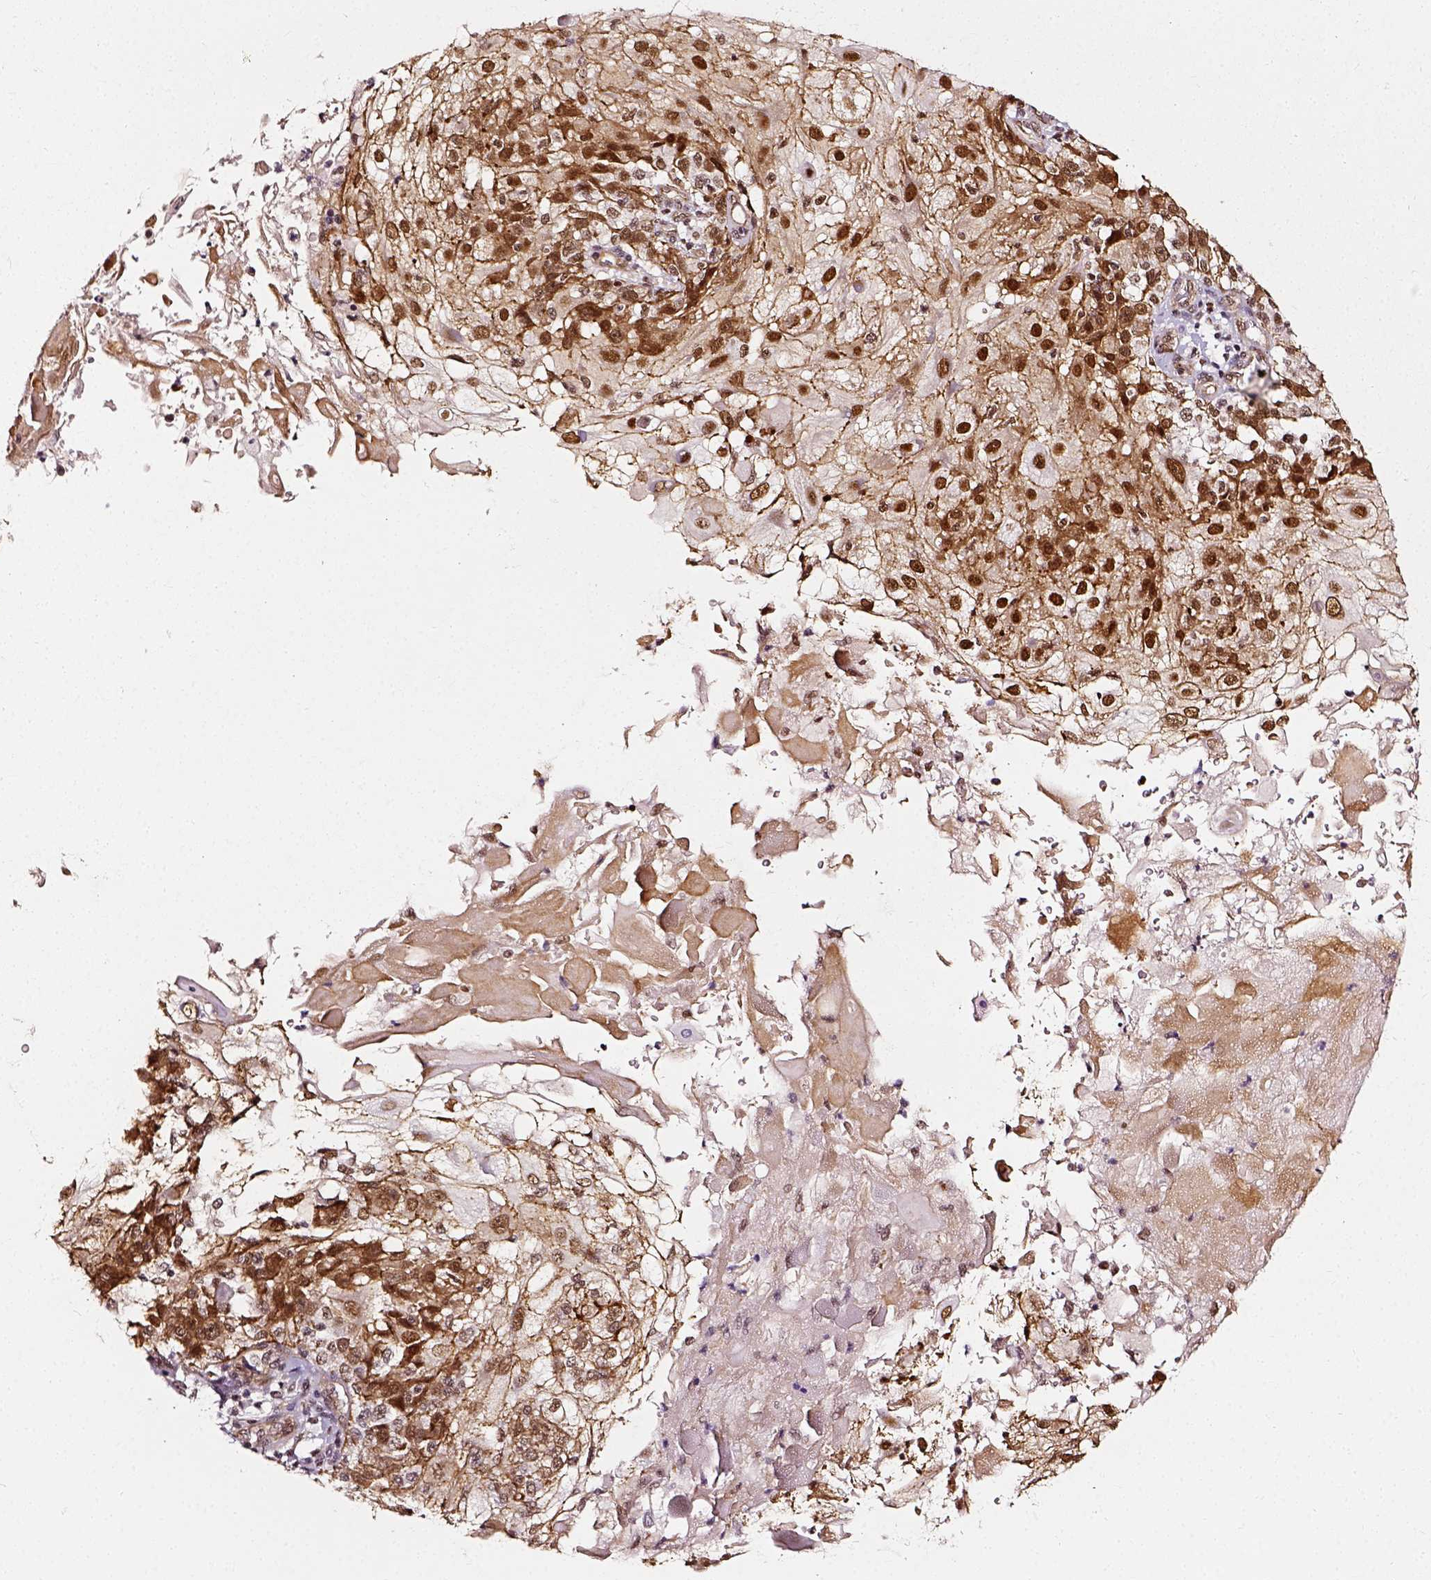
{"staining": {"intensity": "moderate", "quantity": ">75%", "location": "cytoplasmic/membranous,nuclear"}, "tissue": "skin cancer", "cell_type": "Tumor cells", "image_type": "cancer", "snomed": [{"axis": "morphology", "description": "Normal tissue, NOS"}, {"axis": "morphology", "description": "Squamous cell carcinoma, NOS"}, {"axis": "topography", "description": "Skin"}], "caption": "Protein staining of skin cancer tissue reveals moderate cytoplasmic/membranous and nuclear expression in approximately >75% of tumor cells.", "gene": "NACC1", "patient": {"sex": "female", "age": 83}}